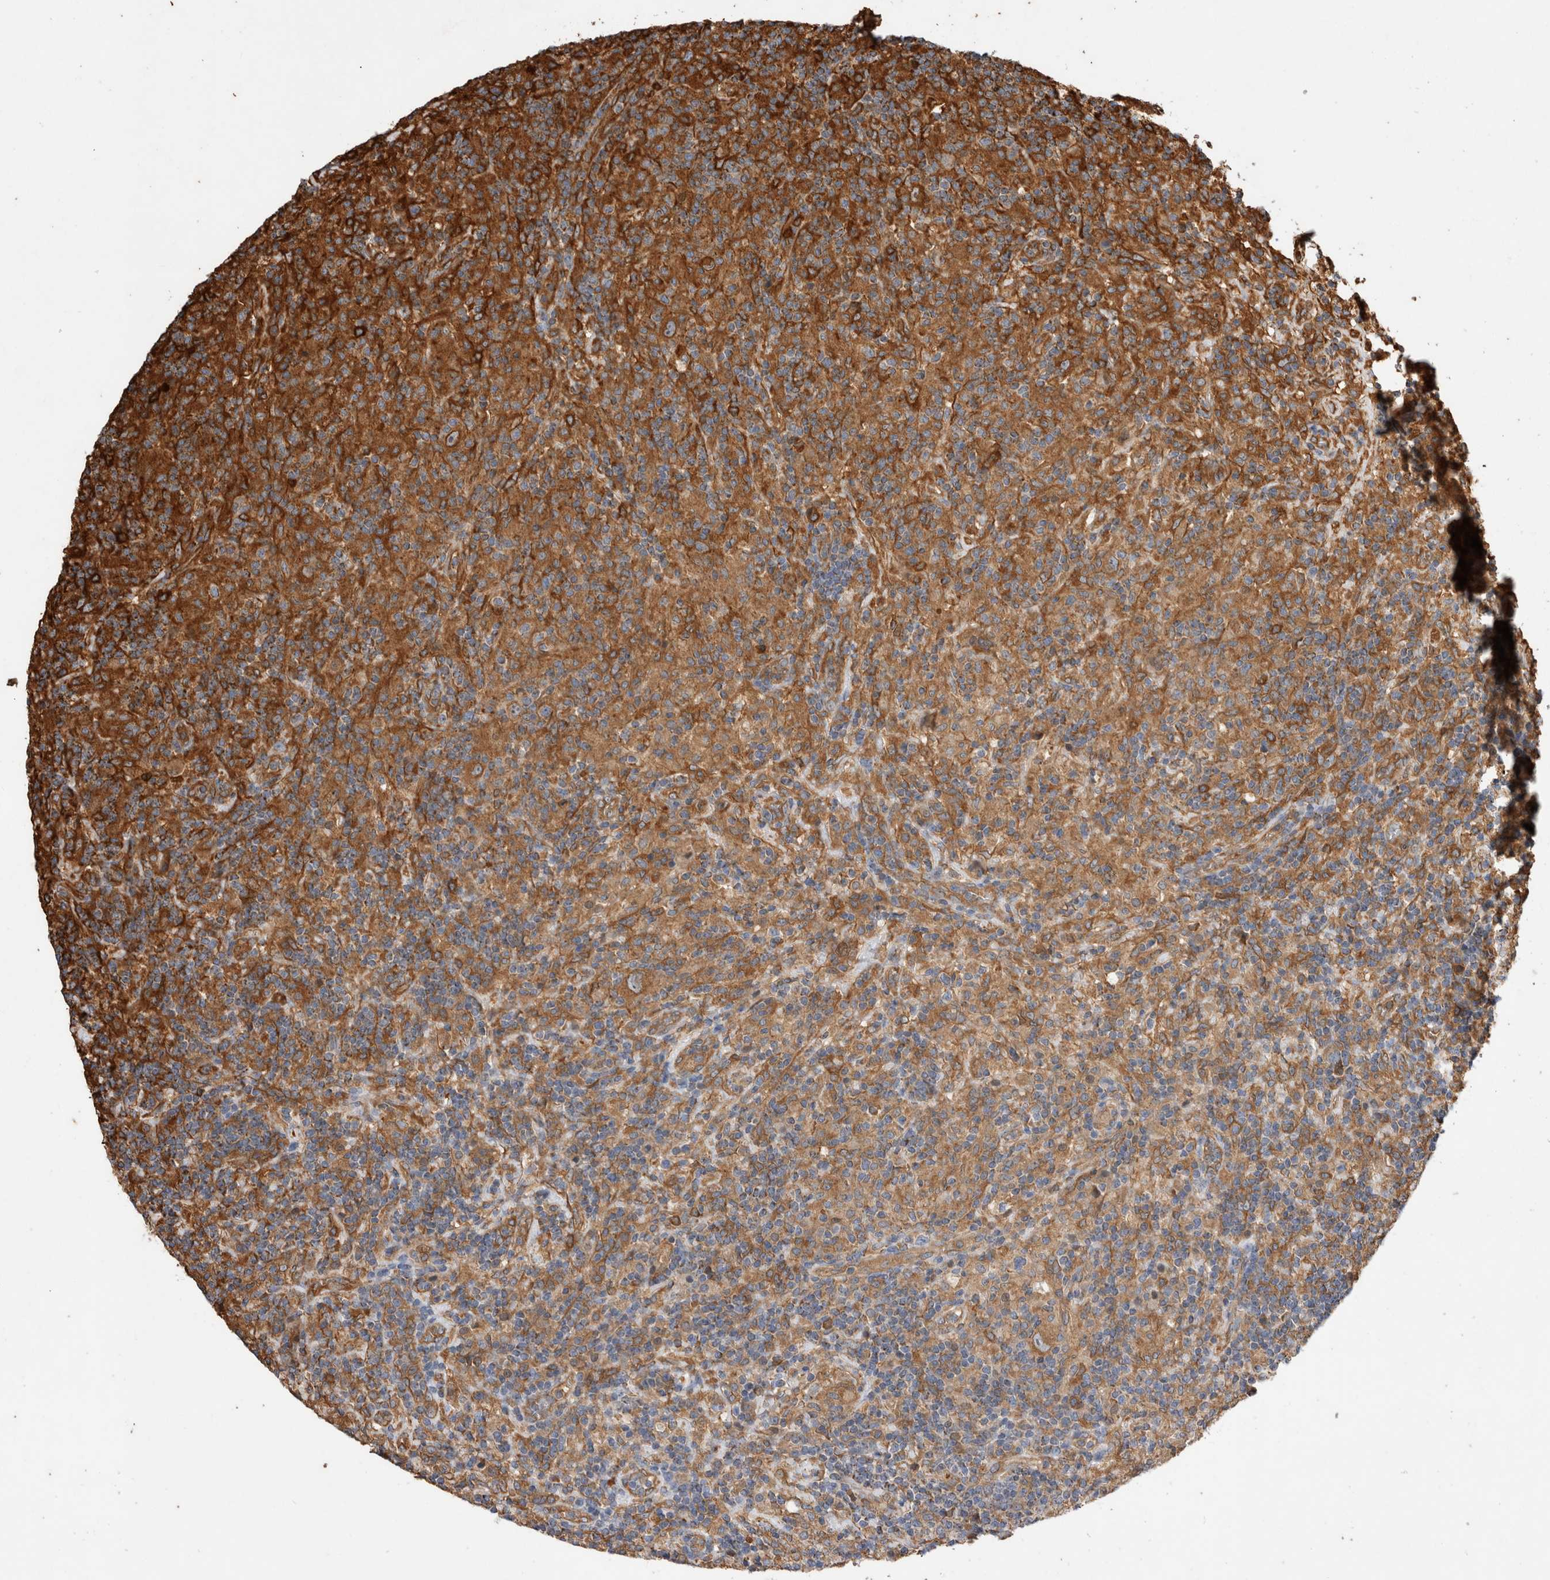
{"staining": {"intensity": "moderate", "quantity": ">75%", "location": "cytoplasmic/membranous"}, "tissue": "lymphoma", "cell_type": "Tumor cells", "image_type": "cancer", "snomed": [{"axis": "morphology", "description": "Hodgkin's disease, NOS"}, {"axis": "topography", "description": "Lymph node"}], "caption": "A photomicrograph of human lymphoma stained for a protein displays moderate cytoplasmic/membranous brown staining in tumor cells.", "gene": "ZNF397", "patient": {"sex": "male", "age": 70}}